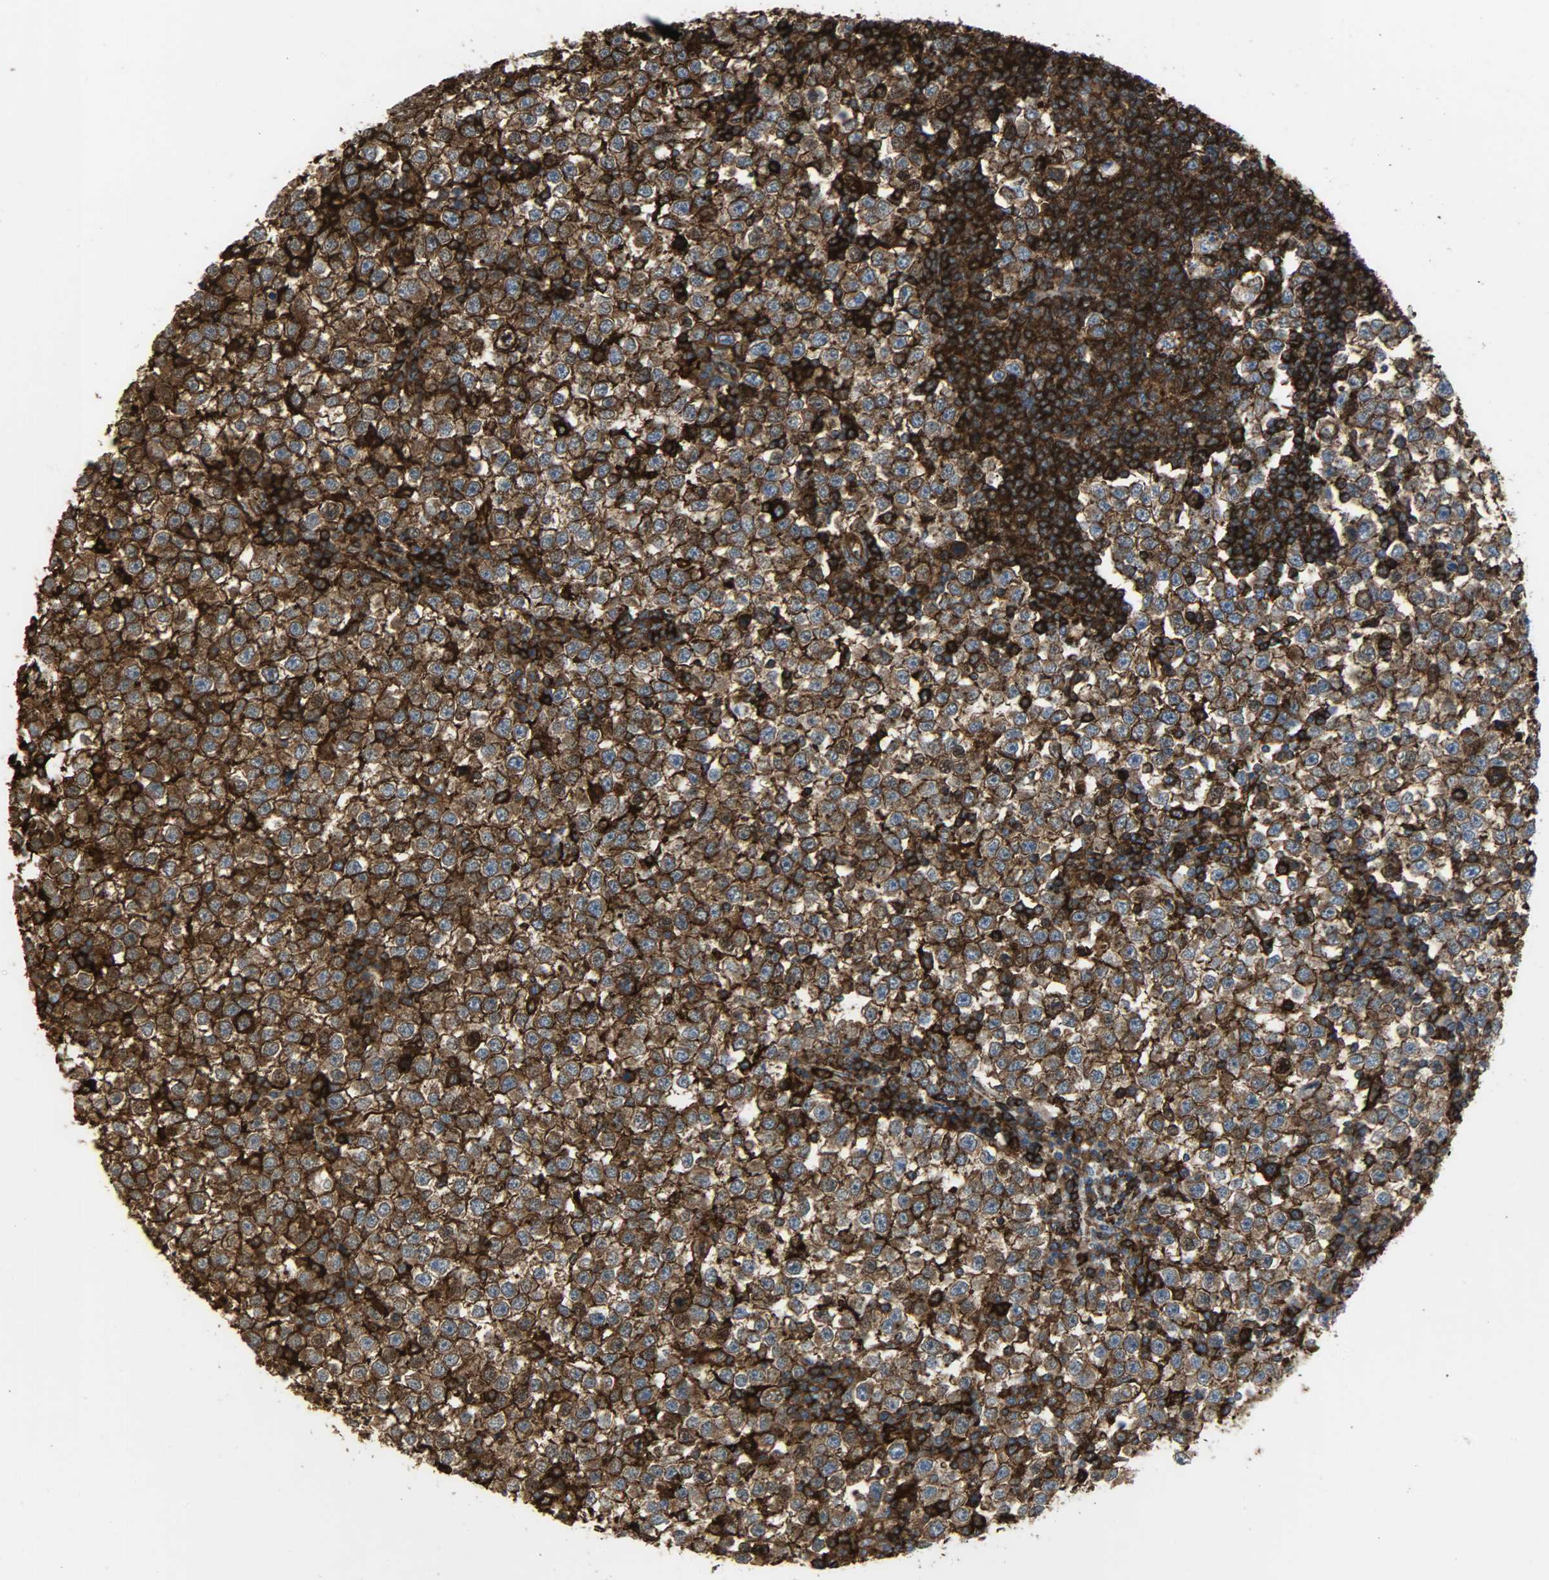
{"staining": {"intensity": "strong", "quantity": ">75%", "location": "cytoplasmic/membranous"}, "tissue": "testis cancer", "cell_type": "Tumor cells", "image_type": "cancer", "snomed": [{"axis": "morphology", "description": "Seminoma, NOS"}, {"axis": "topography", "description": "Testis"}], "caption": "Immunohistochemical staining of testis cancer displays high levels of strong cytoplasmic/membranous protein expression in approximately >75% of tumor cells. Immunohistochemistry (ihc) stains the protein of interest in brown and the nuclei are stained blue.", "gene": "VASP", "patient": {"sex": "male", "age": 65}}